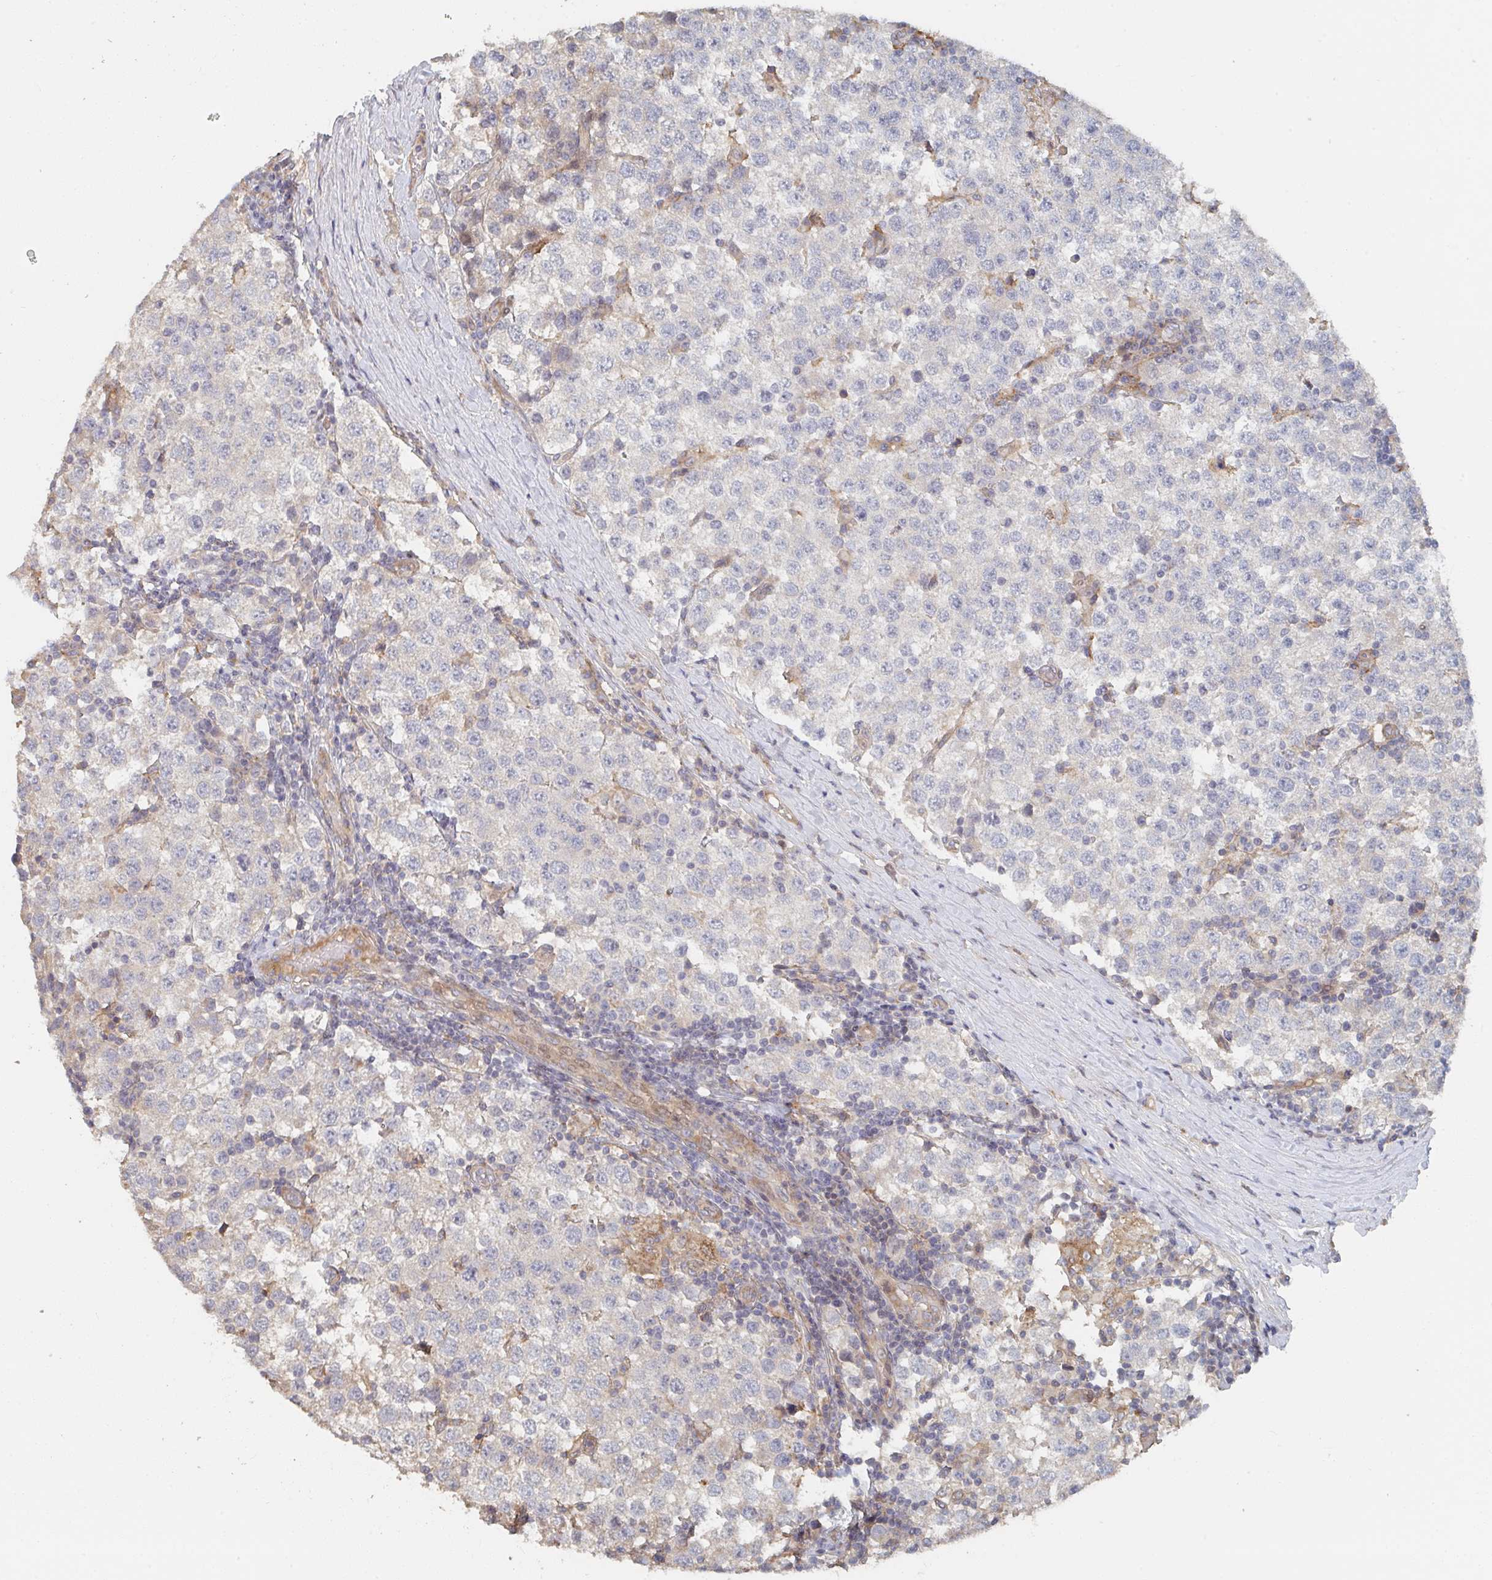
{"staining": {"intensity": "negative", "quantity": "none", "location": "none"}, "tissue": "testis cancer", "cell_type": "Tumor cells", "image_type": "cancer", "snomed": [{"axis": "morphology", "description": "Seminoma, NOS"}, {"axis": "topography", "description": "Testis"}], "caption": "Testis cancer (seminoma) stained for a protein using immunohistochemistry (IHC) shows no expression tumor cells.", "gene": "PTEN", "patient": {"sex": "male", "age": 34}}